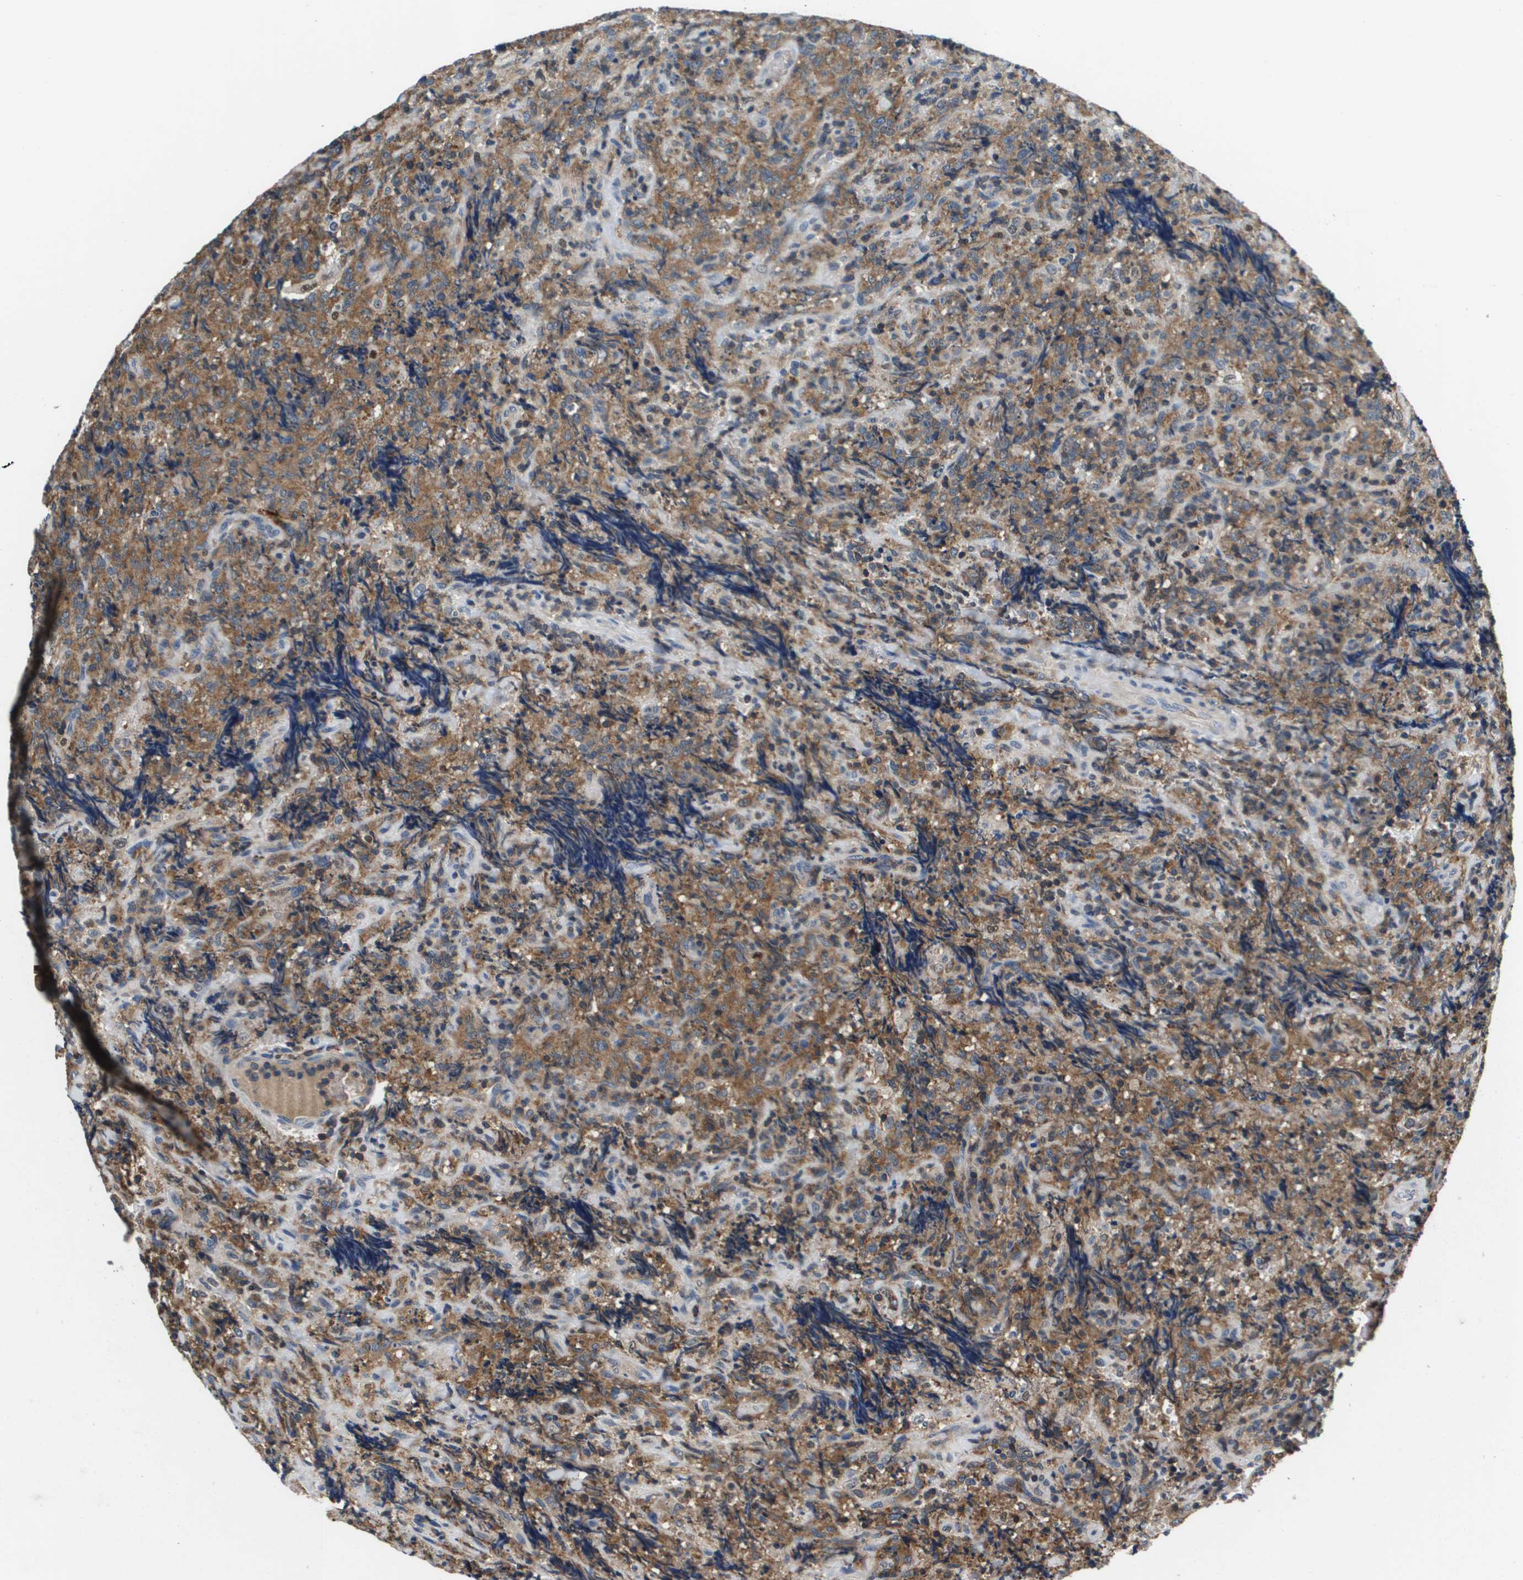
{"staining": {"intensity": "moderate", "quantity": ">75%", "location": "cytoplasmic/membranous"}, "tissue": "lymphoma", "cell_type": "Tumor cells", "image_type": "cancer", "snomed": [{"axis": "morphology", "description": "Malignant lymphoma, non-Hodgkin's type, High grade"}, {"axis": "topography", "description": "Tonsil"}], "caption": "High-grade malignant lymphoma, non-Hodgkin's type stained for a protein displays moderate cytoplasmic/membranous positivity in tumor cells.", "gene": "KCNQ5", "patient": {"sex": "female", "age": 36}}